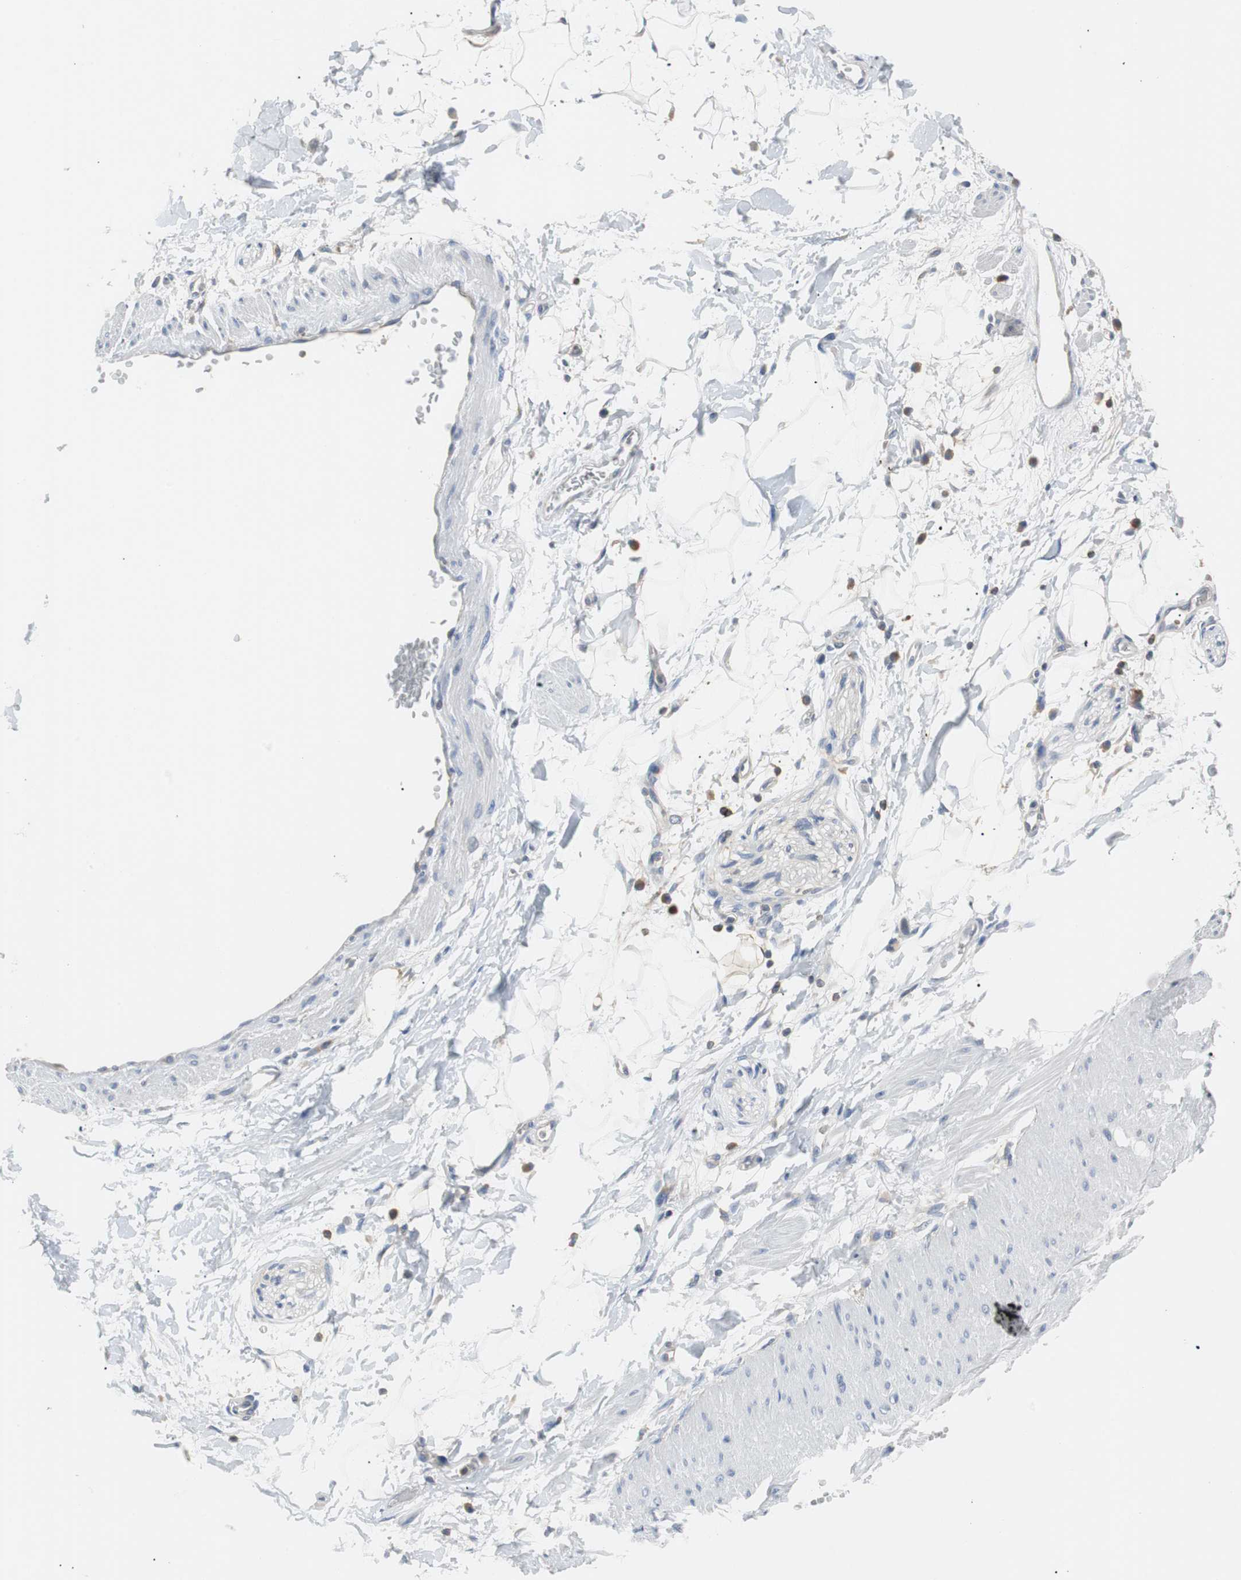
{"staining": {"intensity": "negative", "quantity": "none", "location": "none"}, "tissue": "adipose tissue", "cell_type": "Adipocytes", "image_type": "normal", "snomed": [{"axis": "morphology", "description": "Normal tissue, NOS"}, {"axis": "topography", "description": "Soft tissue"}], "caption": "IHC micrograph of benign adipose tissue: human adipose tissue stained with DAB exhibits no significant protein staining in adipocytes.", "gene": "TSC22D4", "patient": {"sex": "male", "age": 72}}